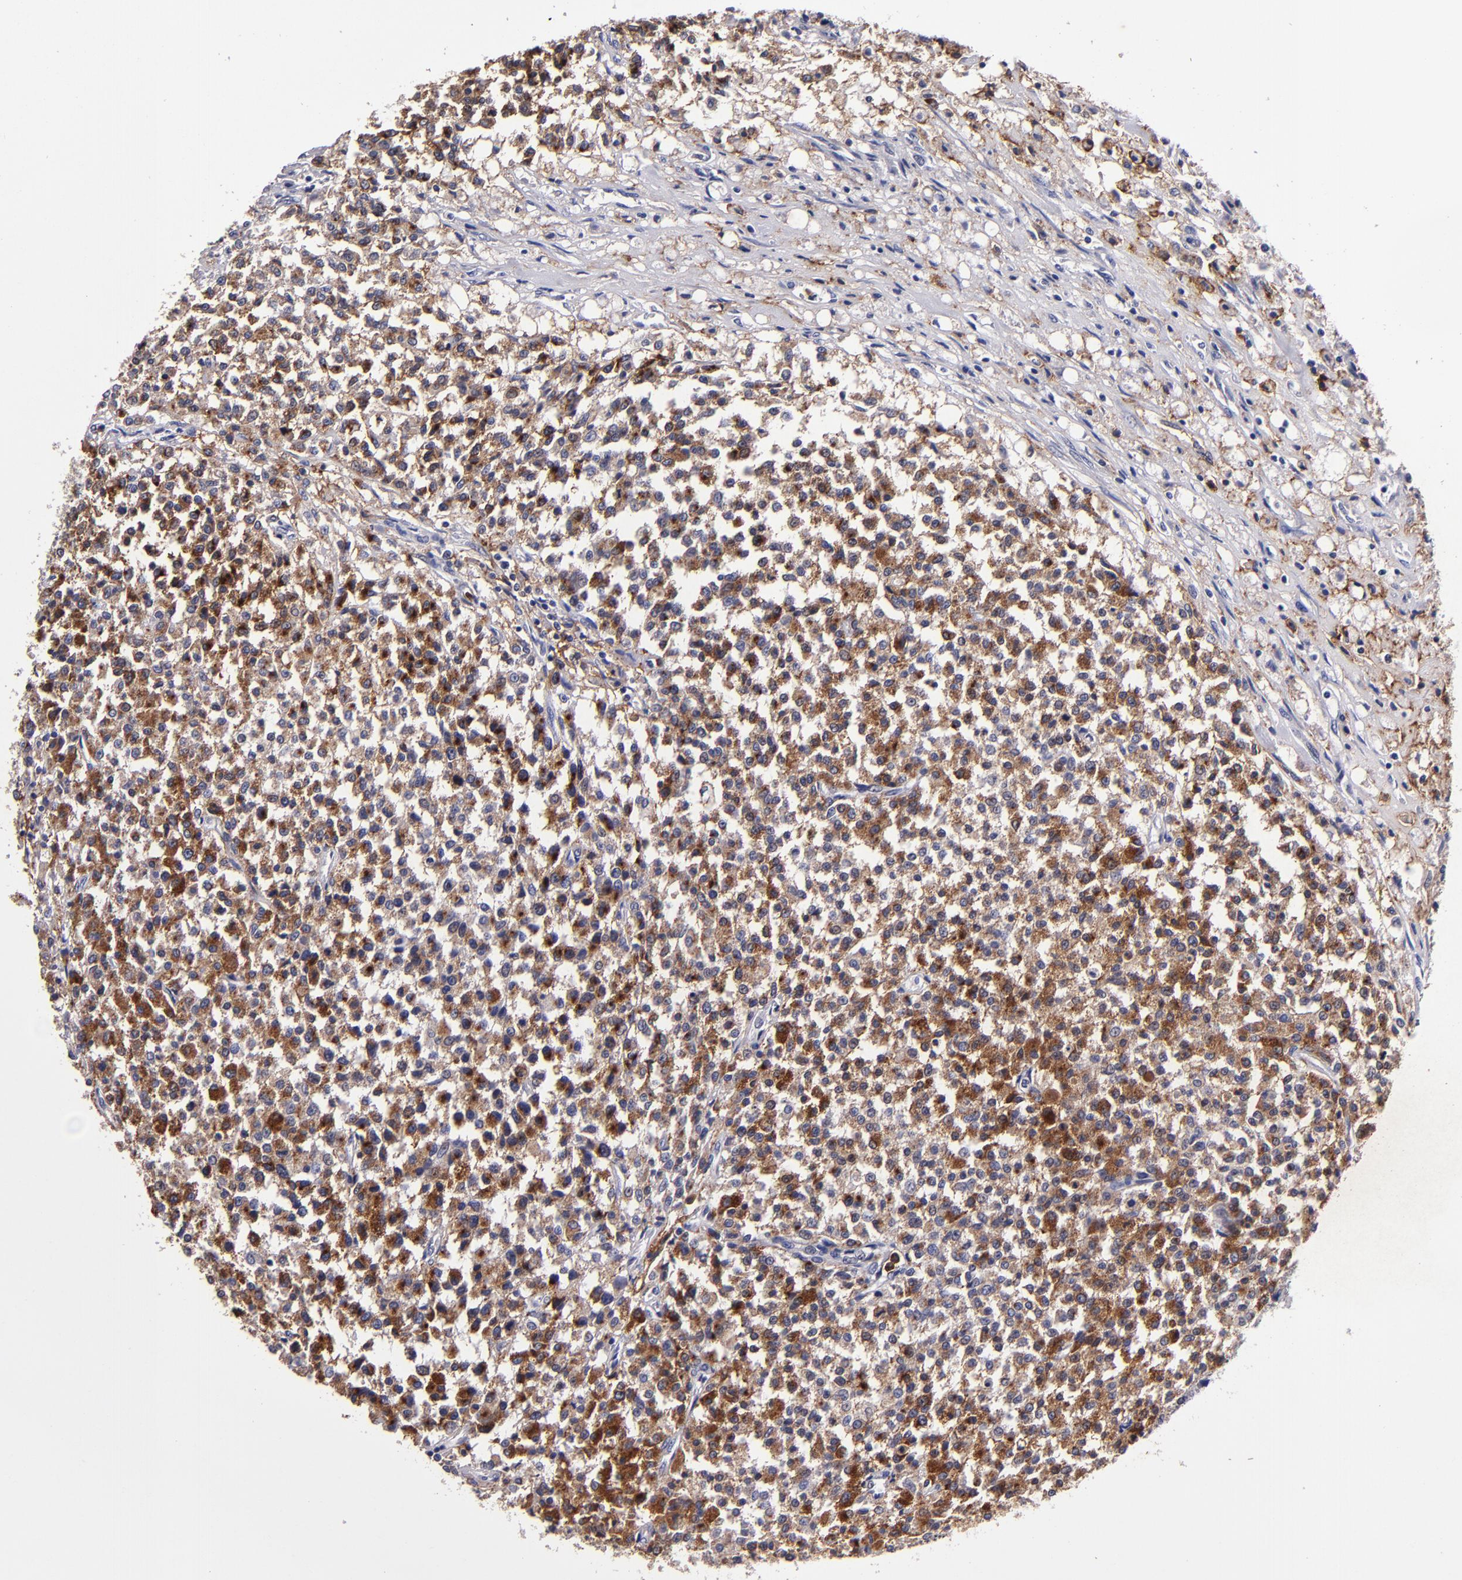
{"staining": {"intensity": "strong", "quantity": ">75%", "location": "cytoplasmic/membranous"}, "tissue": "testis cancer", "cell_type": "Tumor cells", "image_type": "cancer", "snomed": [{"axis": "morphology", "description": "Seminoma, NOS"}, {"axis": "topography", "description": "Testis"}], "caption": "IHC (DAB (3,3'-diaminobenzidine)) staining of testis cancer displays strong cytoplasmic/membranous protein expression in about >75% of tumor cells.", "gene": "SIRPA", "patient": {"sex": "male", "age": 59}}